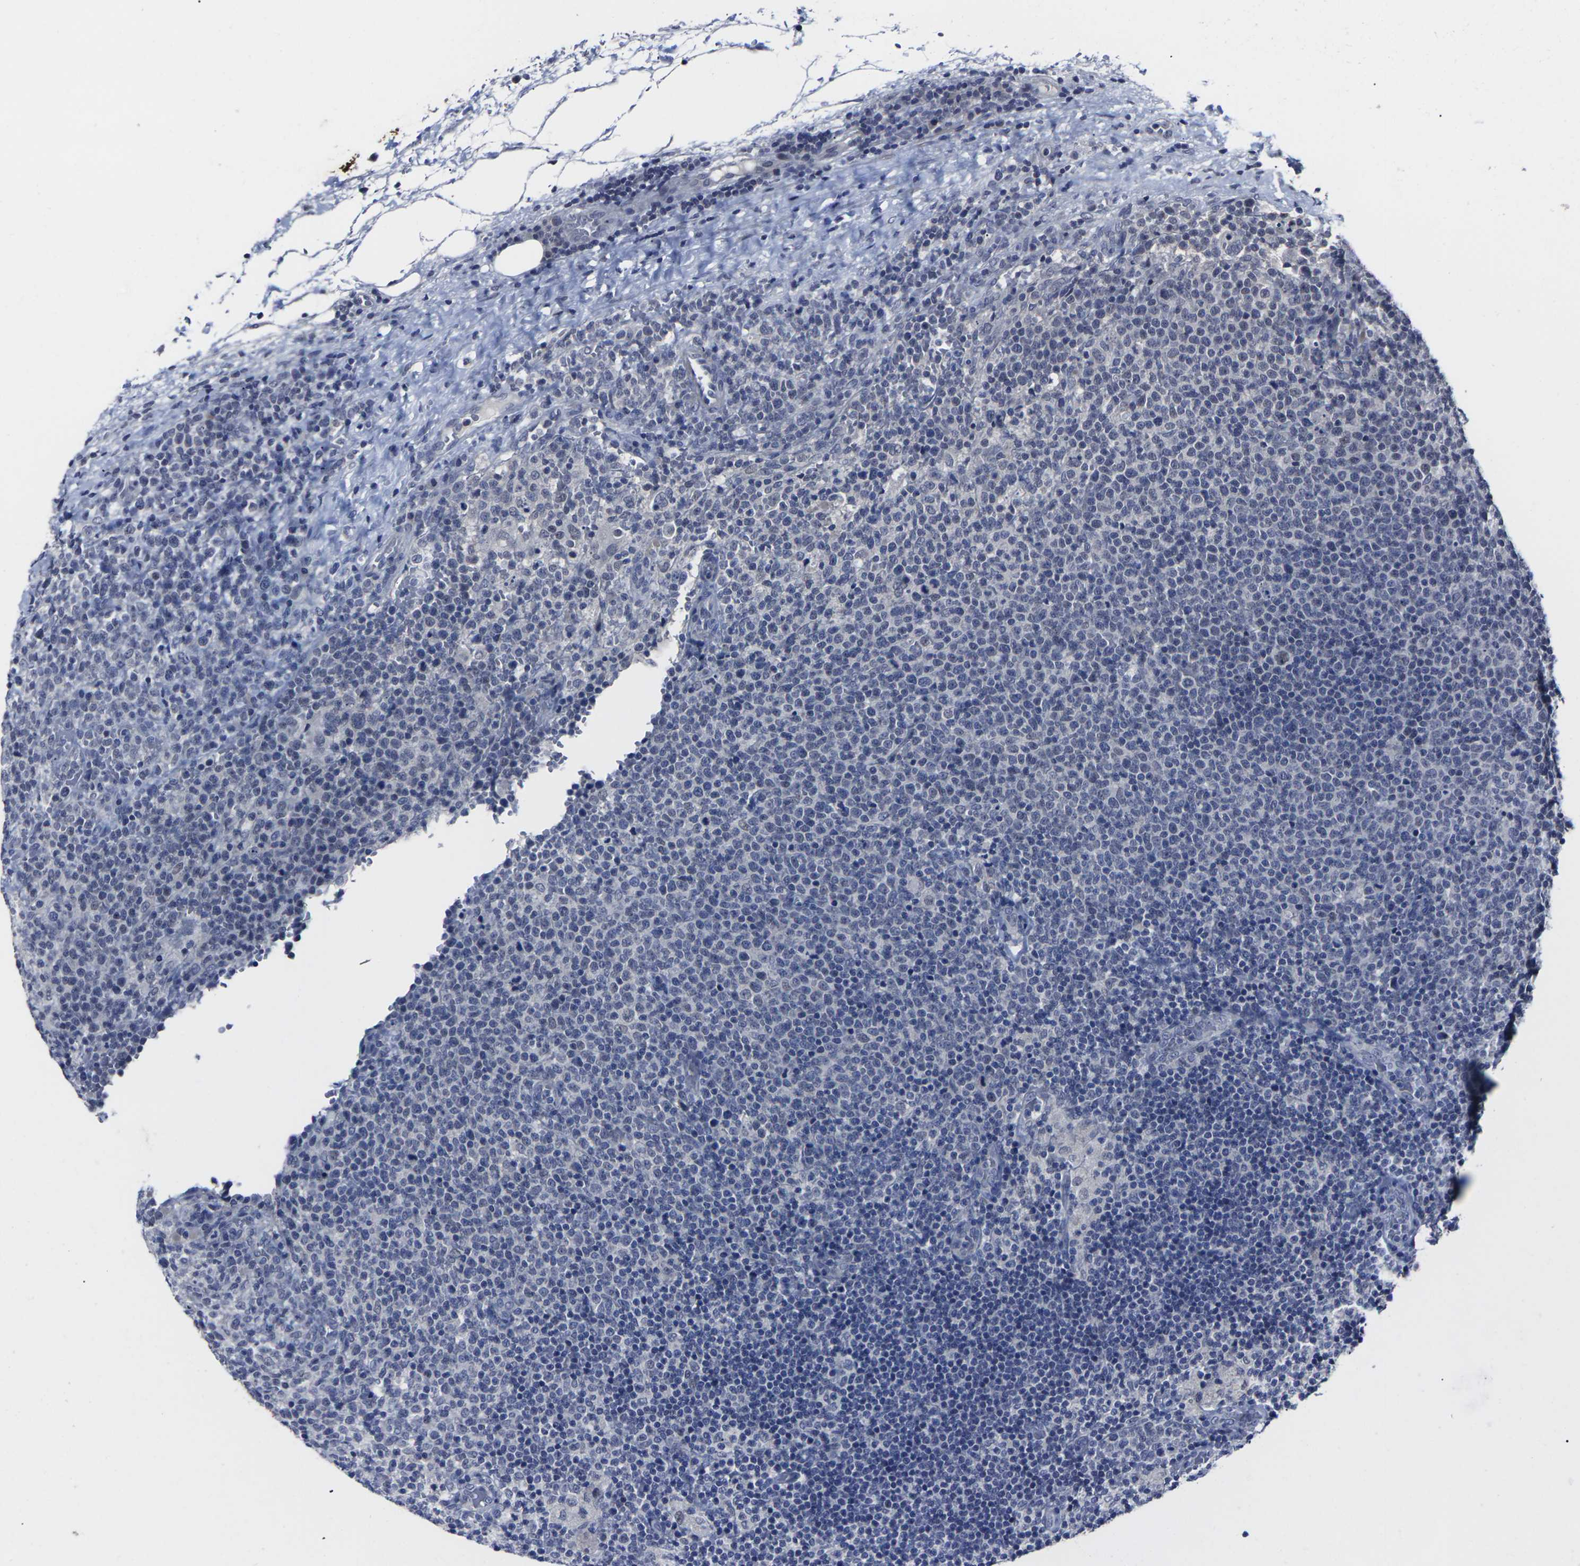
{"staining": {"intensity": "negative", "quantity": "none", "location": "none"}, "tissue": "lymphoma", "cell_type": "Tumor cells", "image_type": "cancer", "snomed": [{"axis": "morphology", "description": "Malignant lymphoma, non-Hodgkin's type, High grade"}, {"axis": "topography", "description": "Lymph node"}], "caption": "High-grade malignant lymphoma, non-Hodgkin's type was stained to show a protein in brown. There is no significant staining in tumor cells. (DAB (3,3'-diaminobenzidine) immunohistochemistry visualized using brightfield microscopy, high magnification).", "gene": "MSANTD4", "patient": {"sex": "male", "age": 61}}